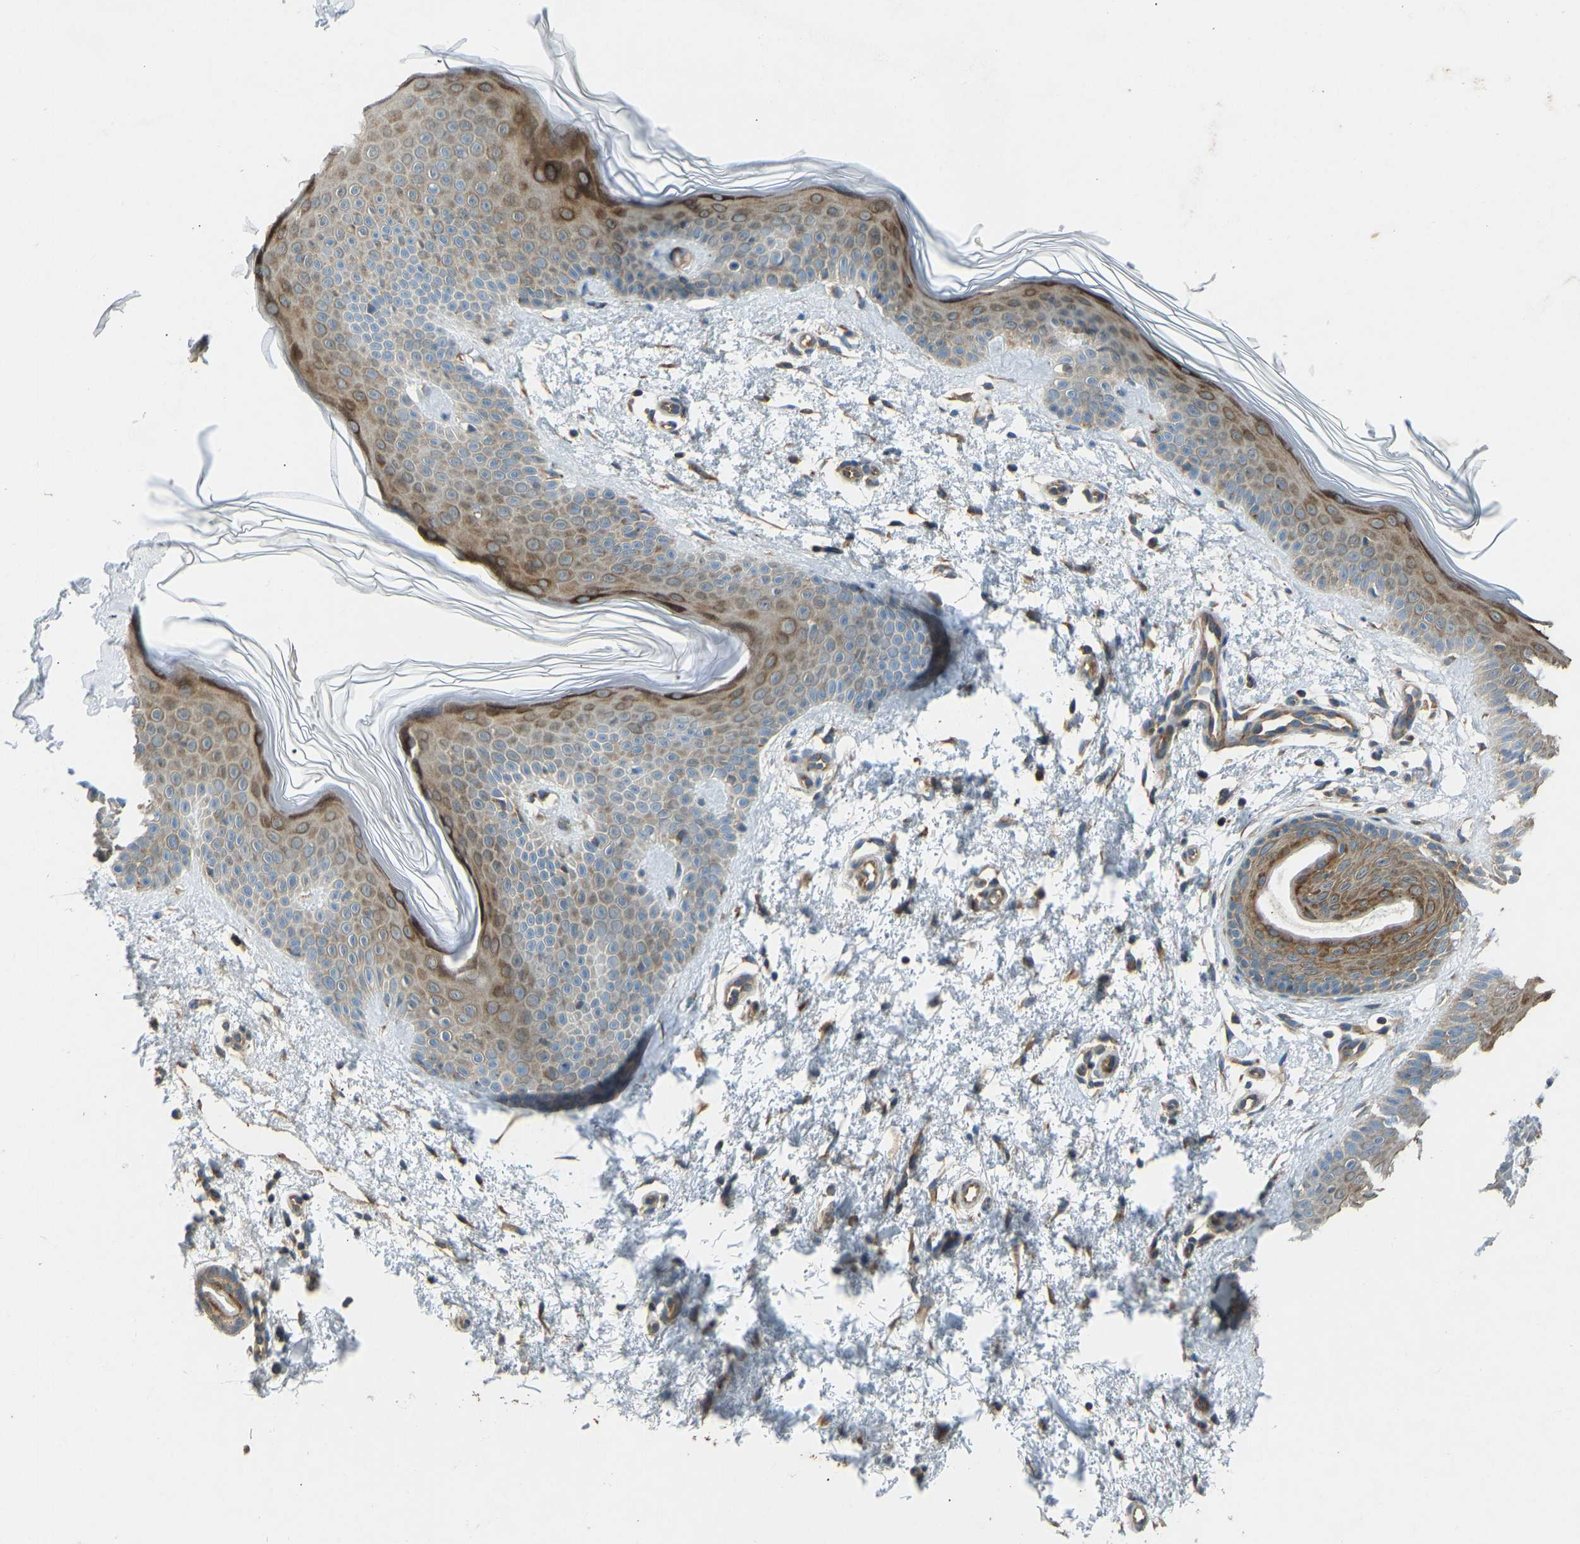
{"staining": {"intensity": "weak", "quantity": ">75%", "location": "cytoplasmic/membranous"}, "tissue": "skin", "cell_type": "Fibroblasts", "image_type": "normal", "snomed": [{"axis": "morphology", "description": "Normal tissue, NOS"}, {"axis": "morphology", "description": "Malignant melanoma, NOS"}, {"axis": "topography", "description": "Skin"}], "caption": "IHC of normal skin displays low levels of weak cytoplasmic/membranous positivity in approximately >75% of fibroblasts.", "gene": "STAU2", "patient": {"sex": "male", "age": 83}}